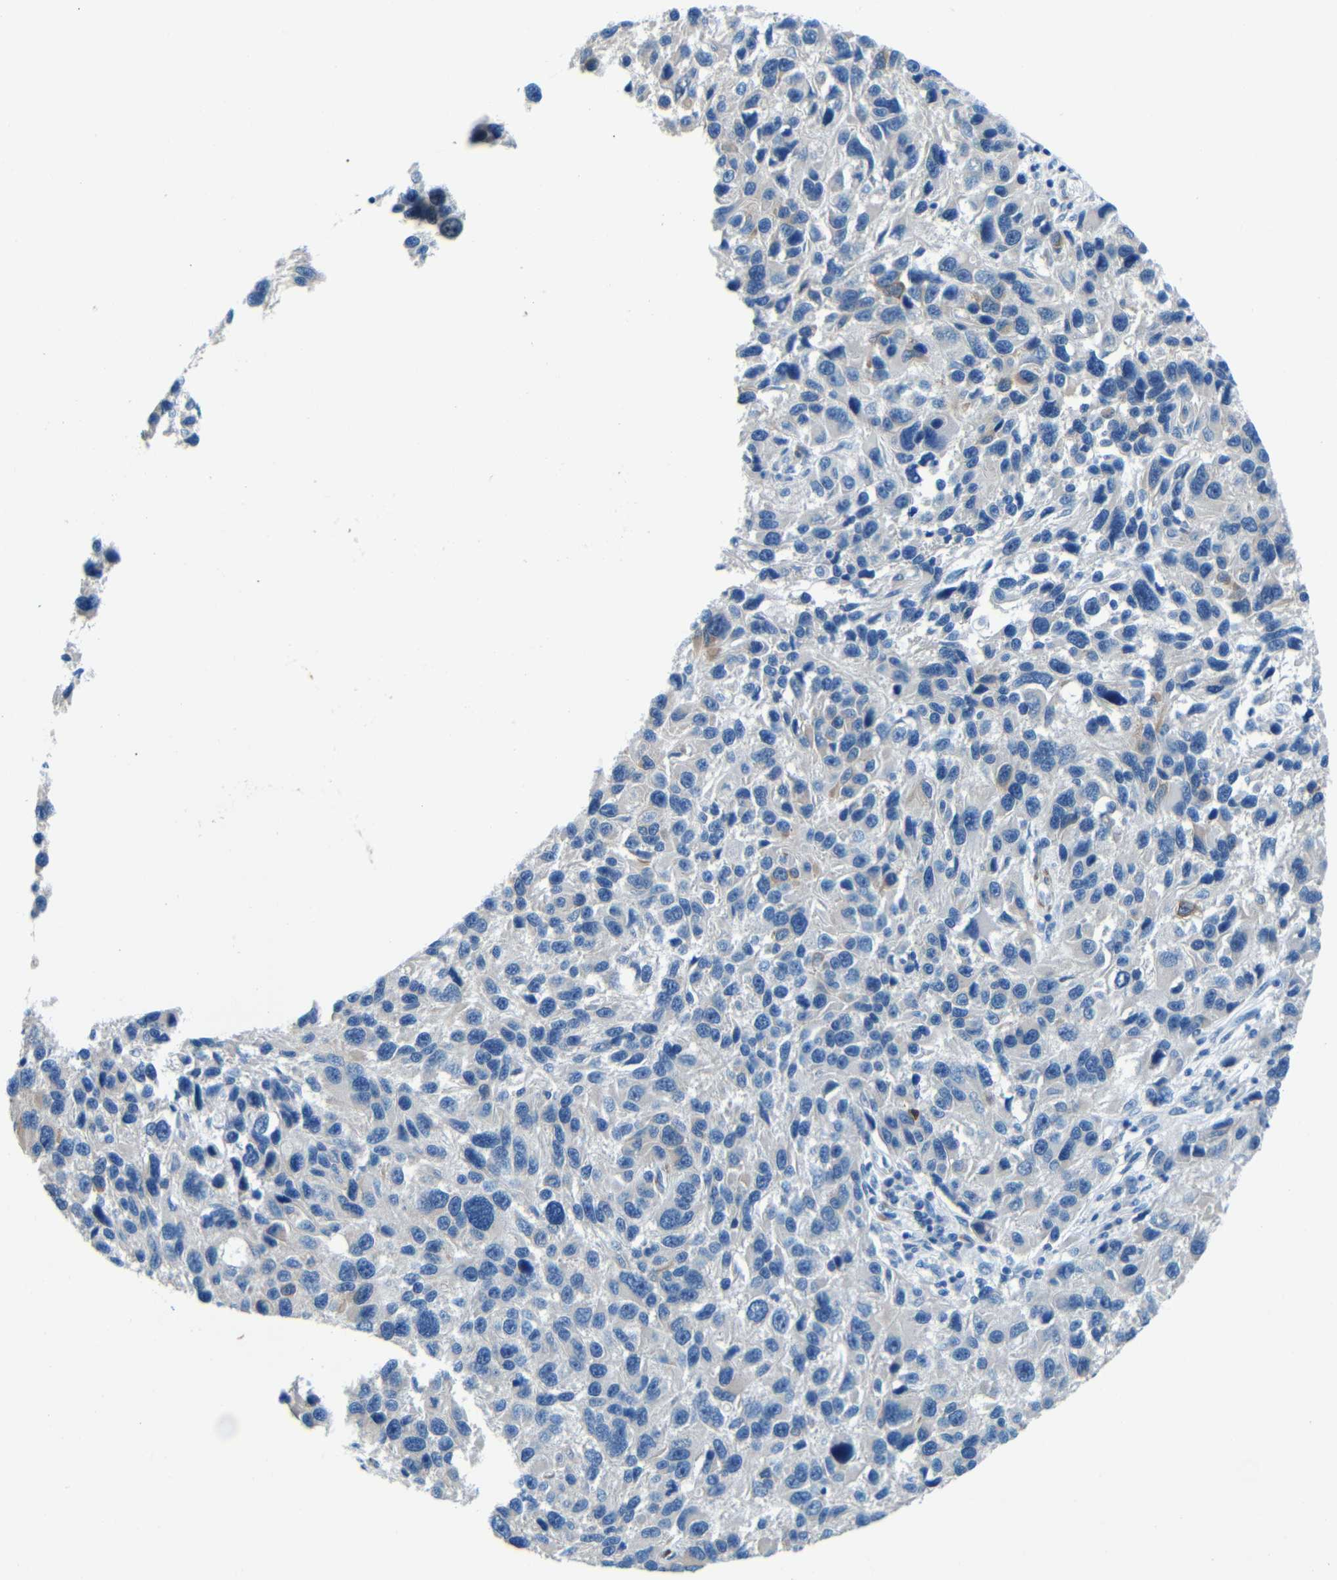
{"staining": {"intensity": "negative", "quantity": "none", "location": "none"}, "tissue": "melanoma", "cell_type": "Tumor cells", "image_type": "cancer", "snomed": [{"axis": "morphology", "description": "Malignant melanoma, NOS"}, {"axis": "topography", "description": "Skin"}], "caption": "This is an immunohistochemistry (IHC) micrograph of human melanoma. There is no expression in tumor cells.", "gene": "MAP2", "patient": {"sex": "male", "age": 53}}